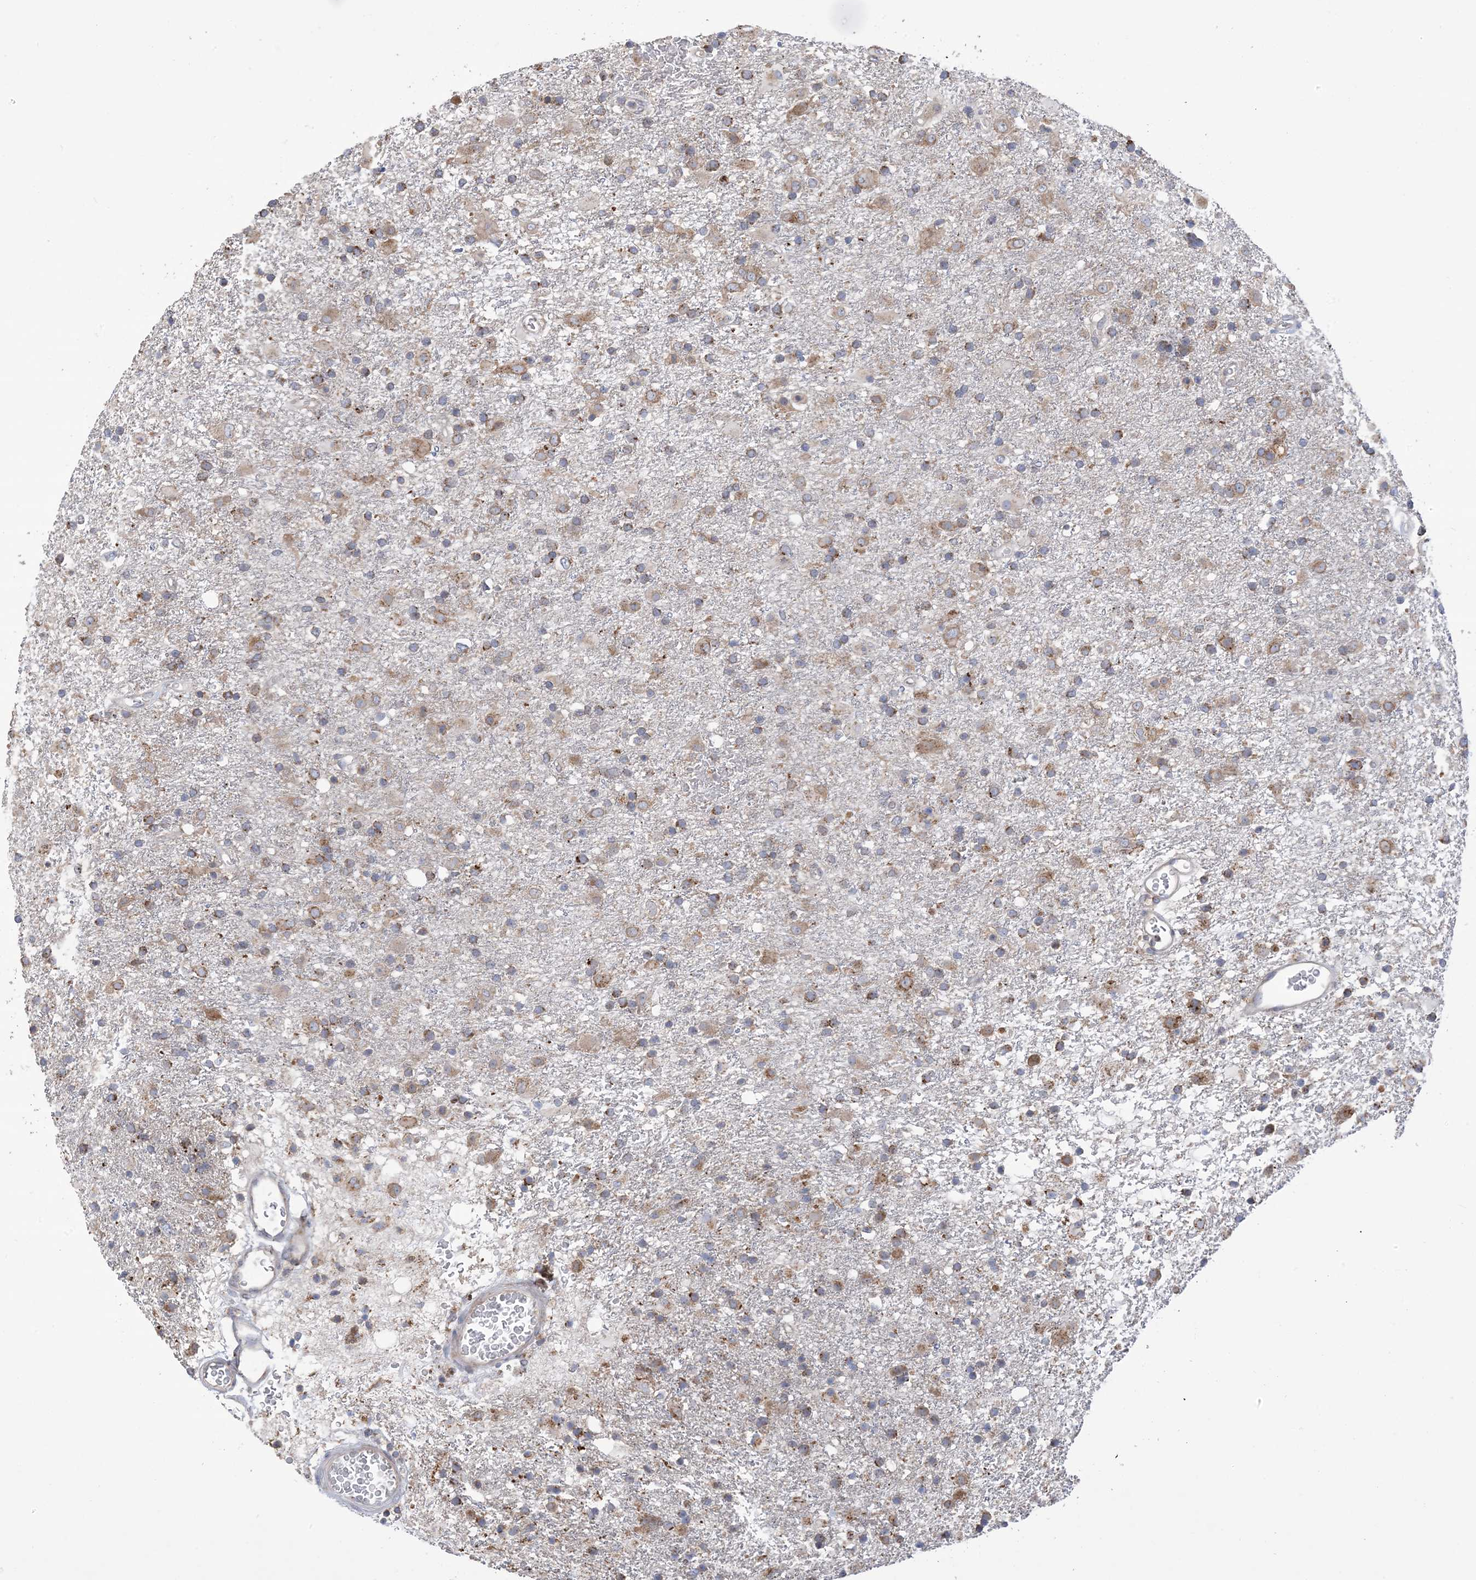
{"staining": {"intensity": "moderate", "quantity": "25%-75%", "location": "cytoplasmic/membranous"}, "tissue": "glioma", "cell_type": "Tumor cells", "image_type": "cancer", "snomed": [{"axis": "morphology", "description": "Glioma, malignant, Low grade"}, {"axis": "topography", "description": "Brain"}], "caption": "An immunohistochemistry photomicrograph of neoplastic tissue is shown. Protein staining in brown labels moderate cytoplasmic/membranous positivity in malignant glioma (low-grade) within tumor cells.", "gene": "CLEC16A", "patient": {"sex": "male", "age": 65}}